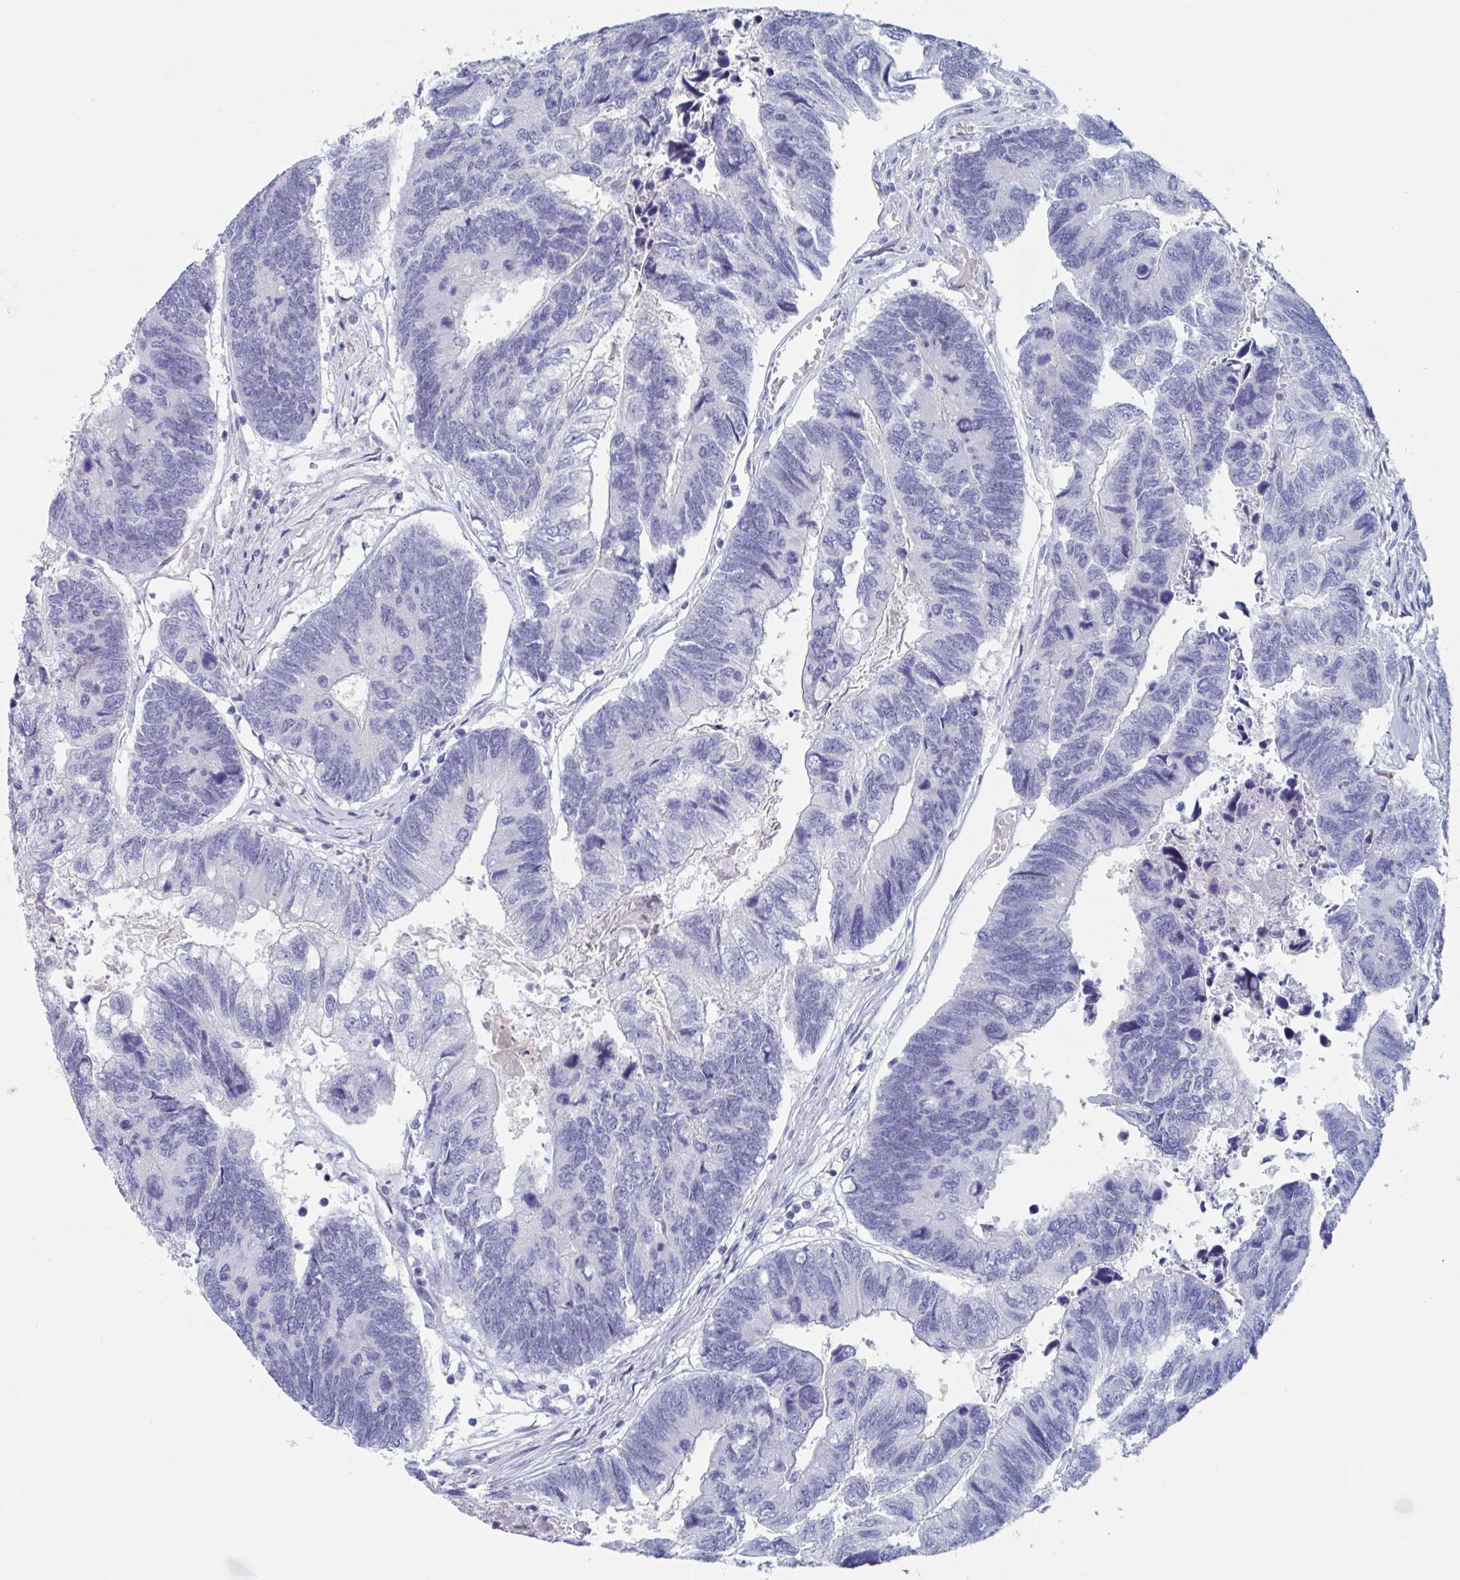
{"staining": {"intensity": "negative", "quantity": "none", "location": "none"}, "tissue": "colorectal cancer", "cell_type": "Tumor cells", "image_type": "cancer", "snomed": [{"axis": "morphology", "description": "Adenocarcinoma, NOS"}, {"axis": "topography", "description": "Colon"}], "caption": "Colorectal adenocarcinoma was stained to show a protein in brown. There is no significant expression in tumor cells. Nuclei are stained in blue.", "gene": "NT5C3B", "patient": {"sex": "female", "age": 67}}